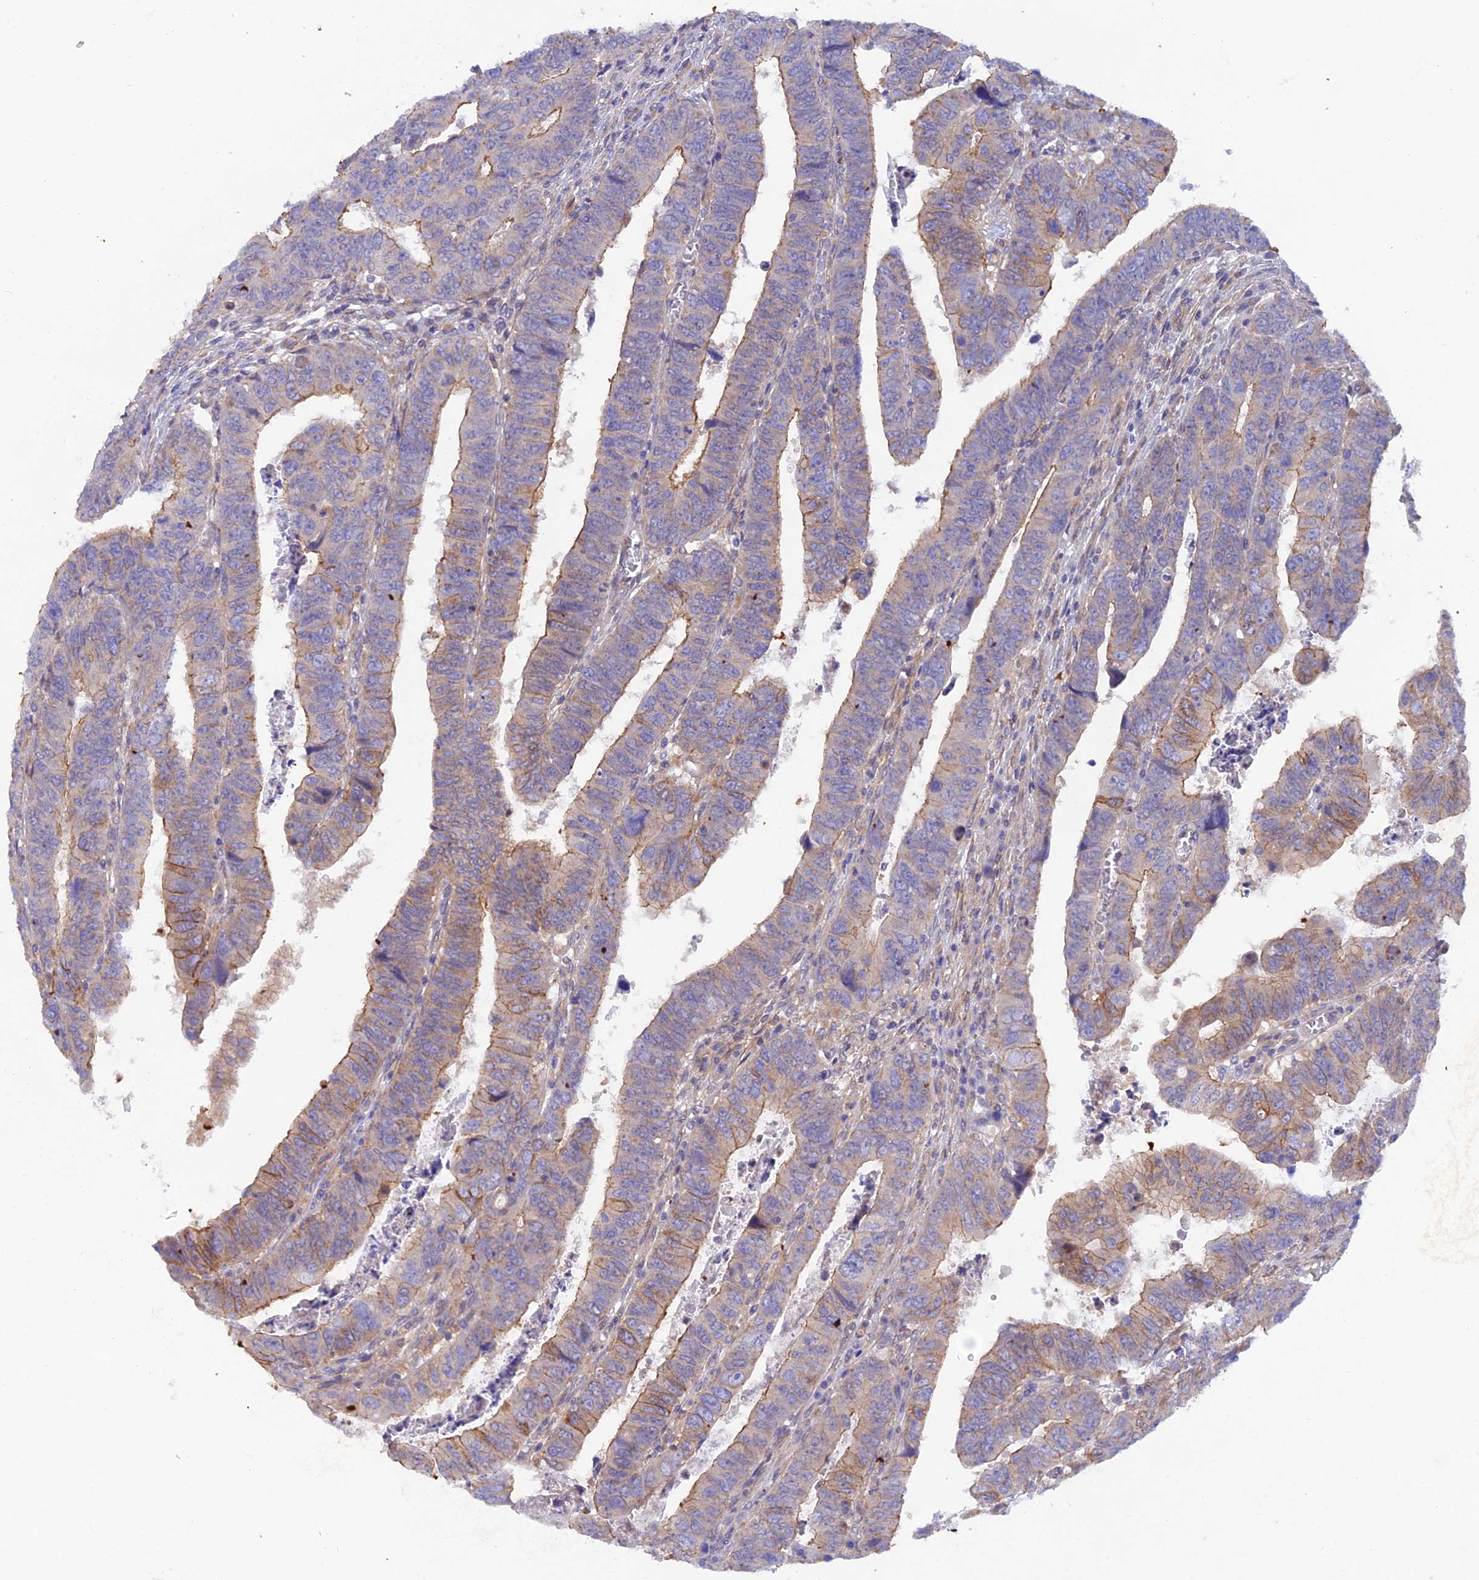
{"staining": {"intensity": "moderate", "quantity": "<25%", "location": "cytoplasmic/membranous"}, "tissue": "colorectal cancer", "cell_type": "Tumor cells", "image_type": "cancer", "snomed": [{"axis": "morphology", "description": "Normal tissue, NOS"}, {"axis": "morphology", "description": "Adenocarcinoma, NOS"}, {"axis": "topography", "description": "Rectum"}], "caption": "Immunohistochemistry (IHC) of colorectal cancer shows low levels of moderate cytoplasmic/membranous positivity in approximately <25% of tumor cells.", "gene": "FZR1", "patient": {"sex": "female", "age": 65}}